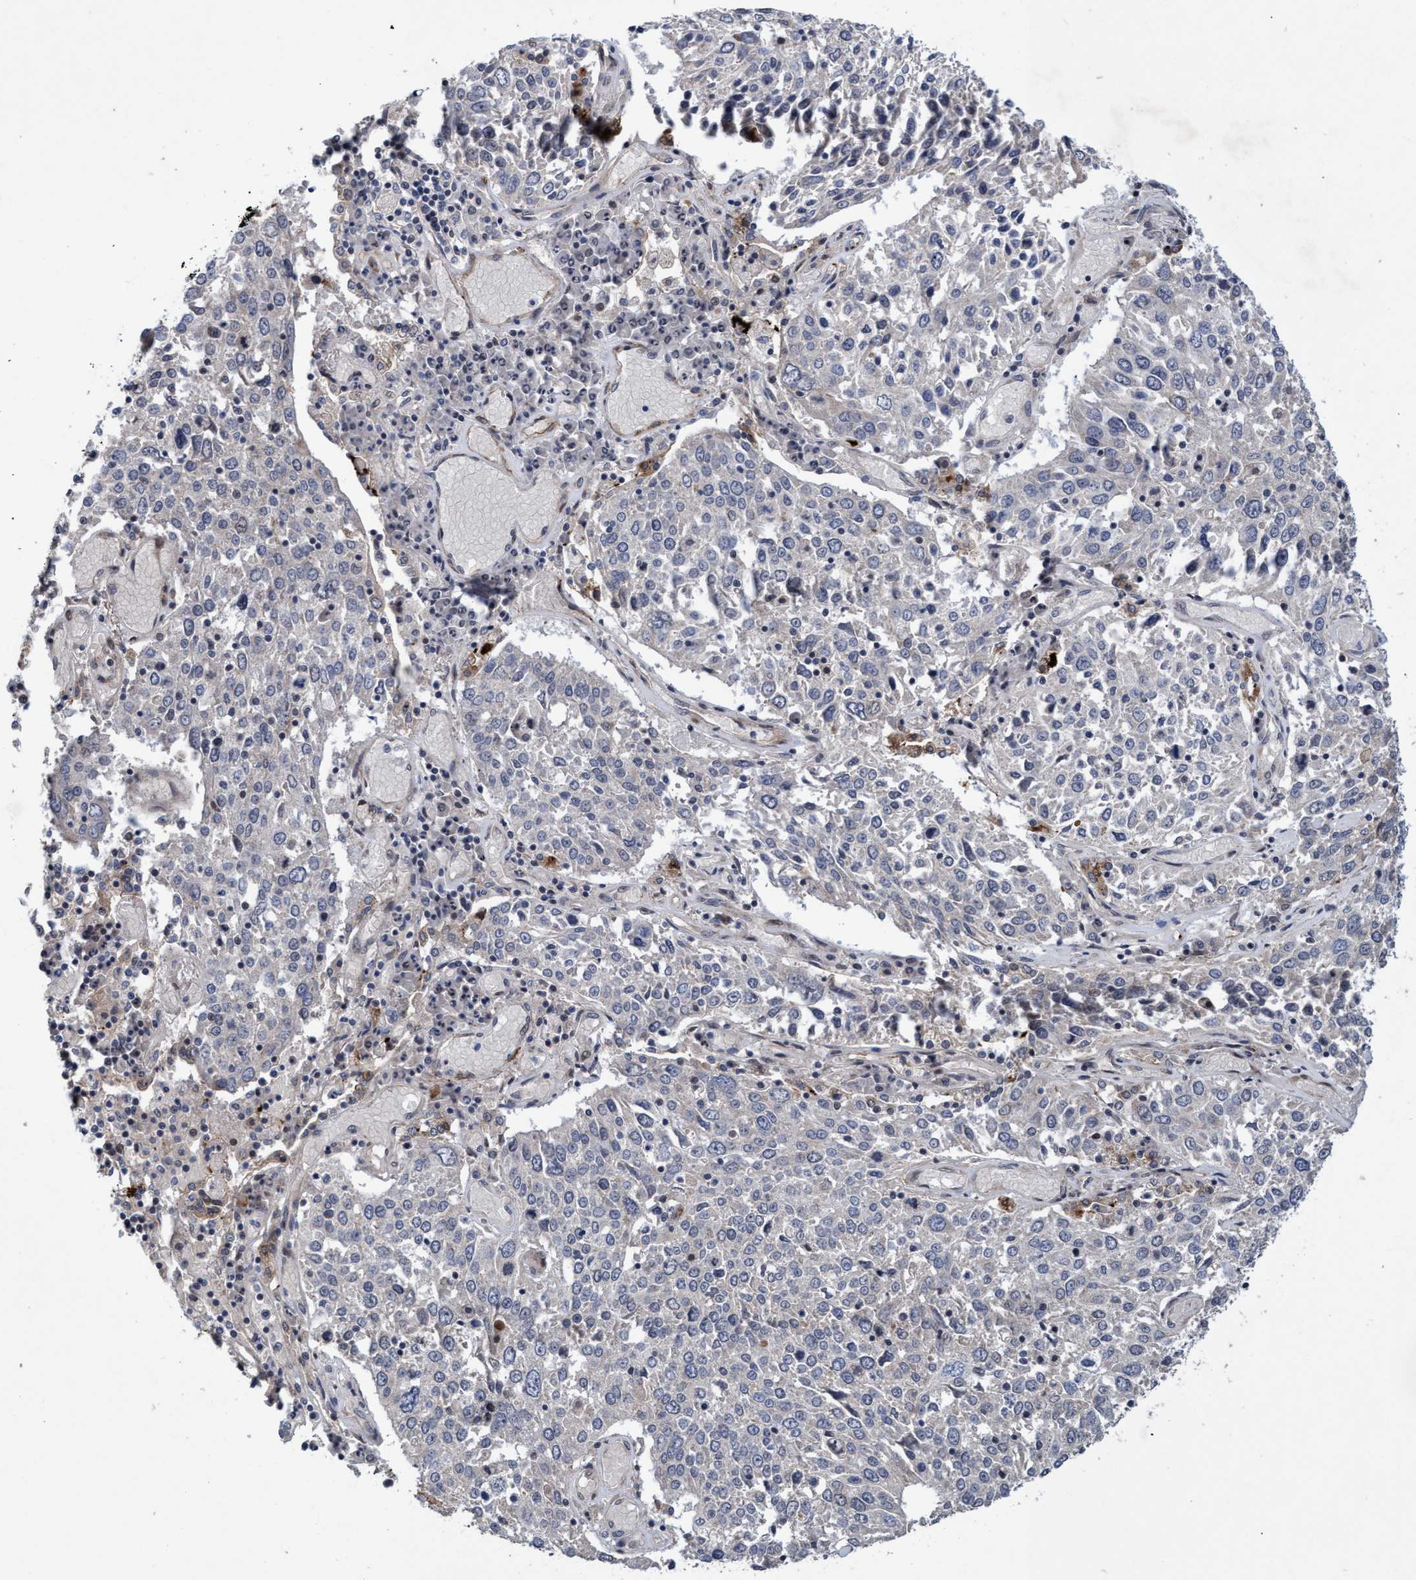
{"staining": {"intensity": "negative", "quantity": "none", "location": "none"}, "tissue": "lung cancer", "cell_type": "Tumor cells", "image_type": "cancer", "snomed": [{"axis": "morphology", "description": "Squamous cell carcinoma, NOS"}, {"axis": "topography", "description": "Lung"}], "caption": "The histopathology image reveals no significant expression in tumor cells of lung squamous cell carcinoma.", "gene": "ZNF750", "patient": {"sex": "male", "age": 65}}